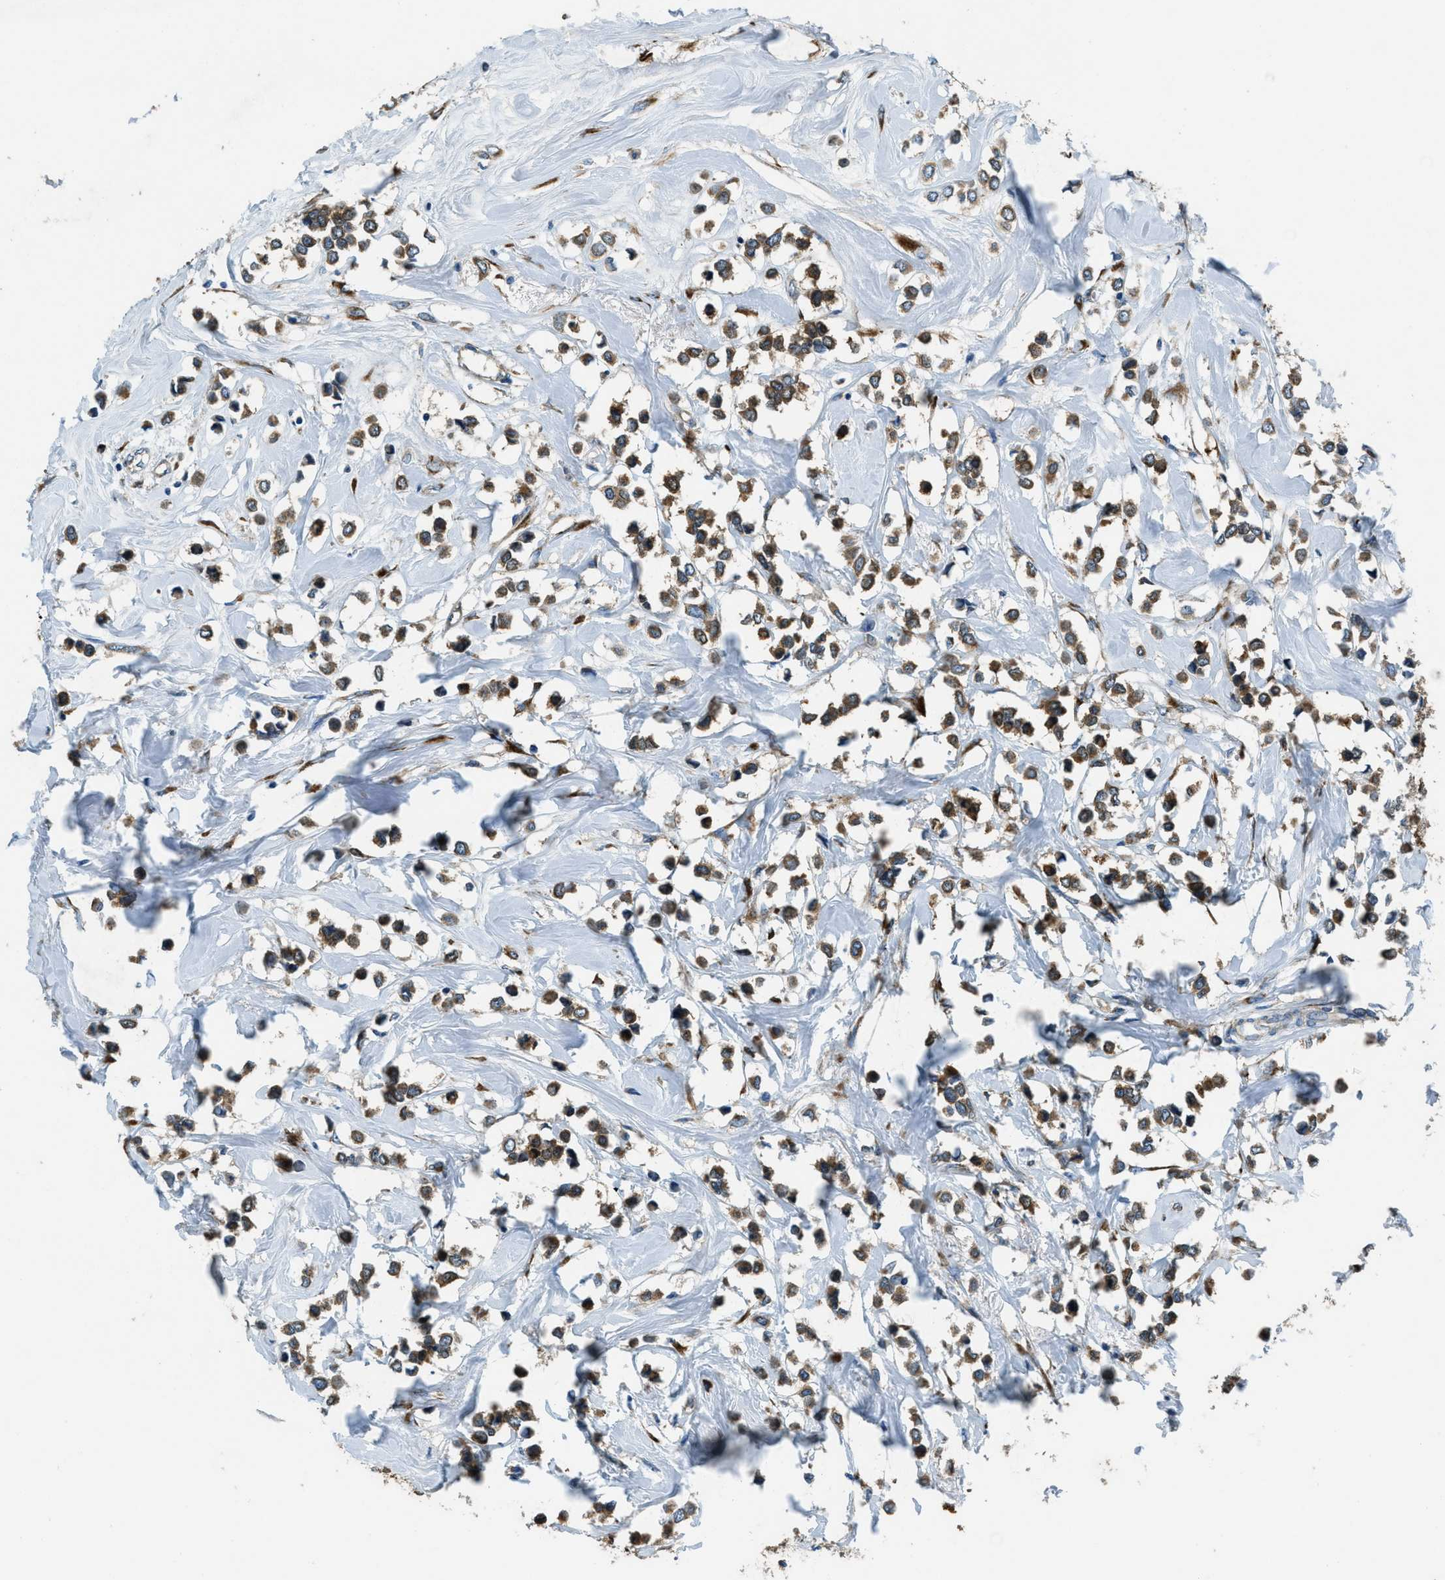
{"staining": {"intensity": "moderate", "quantity": ">75%", "location": "cytoplasmic/membranous"}, "tissue": "breast cancer", "cell_type": "Tumor cells", "image_type": "cancer", "snomed": [{"axis": "morphology", "description": "Lobular carcinoma"}, {"axis": "topography", "description": "Breast"}], "caption": "The histopathology image exhibits a brown stain indicating the presence of a protein in the cytoplasmic/membranous of tumor cells in lobular carcinoma (breast).", "gene": "GIMAP8", "patient": {"sex": "female", "age": 51}}